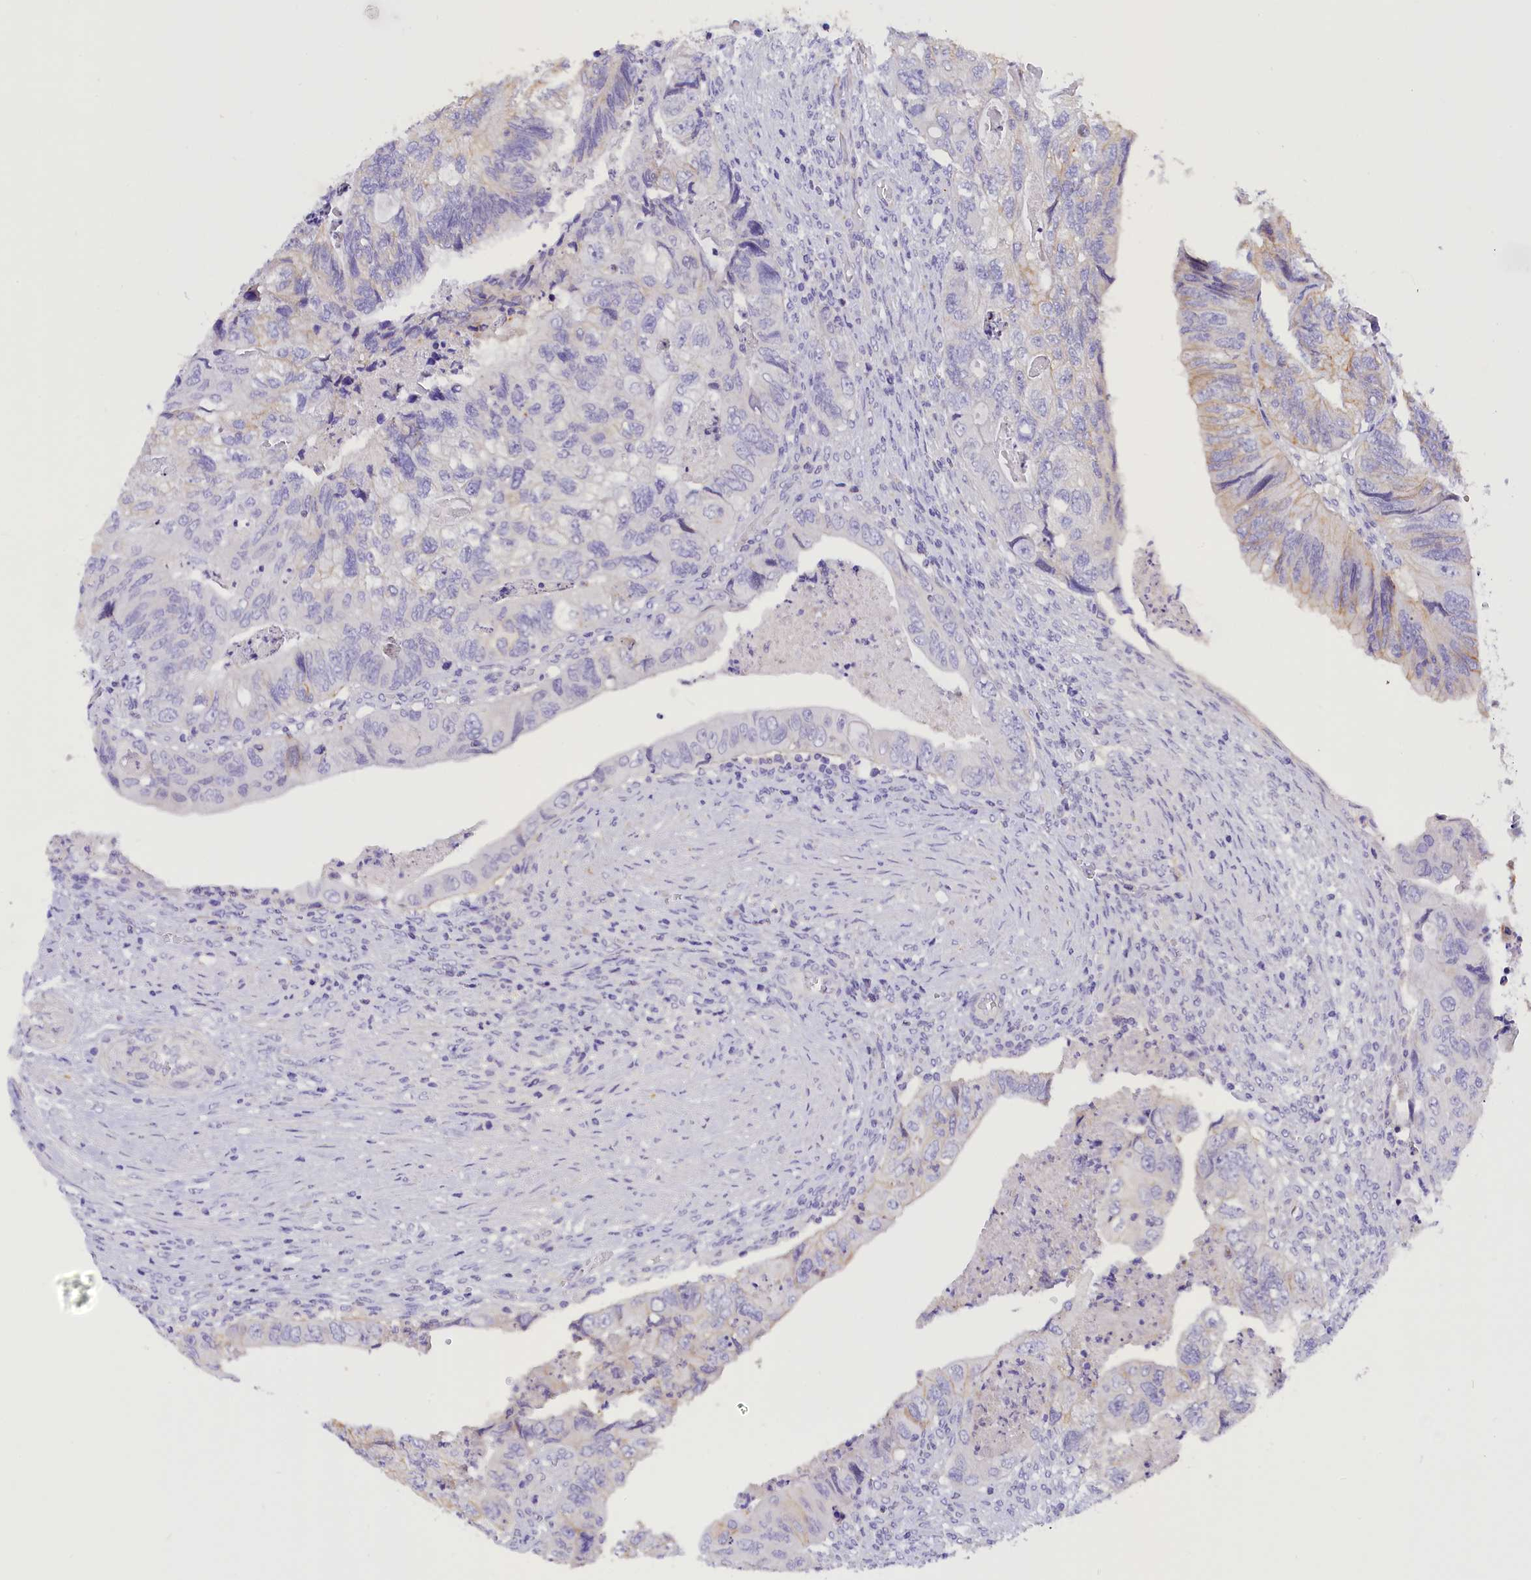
{"staining": {"intensity": "weak", "quantity": "<25%", "location": "cytoplasmic/membranous"}, "tissue": "colorectal cancer", "cell_type": "Tumor cells", "image_type": "cancer", "snomed": [{"axis": "morphology", "description": "Adenocarcinoma, NOS"}, {"axis": "topography", "description": "Rectum"}], "caption": "Colorectal adenocarcinoma was stained to show a protein in brown. There is no significant staining in tumor cells.", "gene": "COL6A5", "patient": {"sex": "male", "age": 63}}